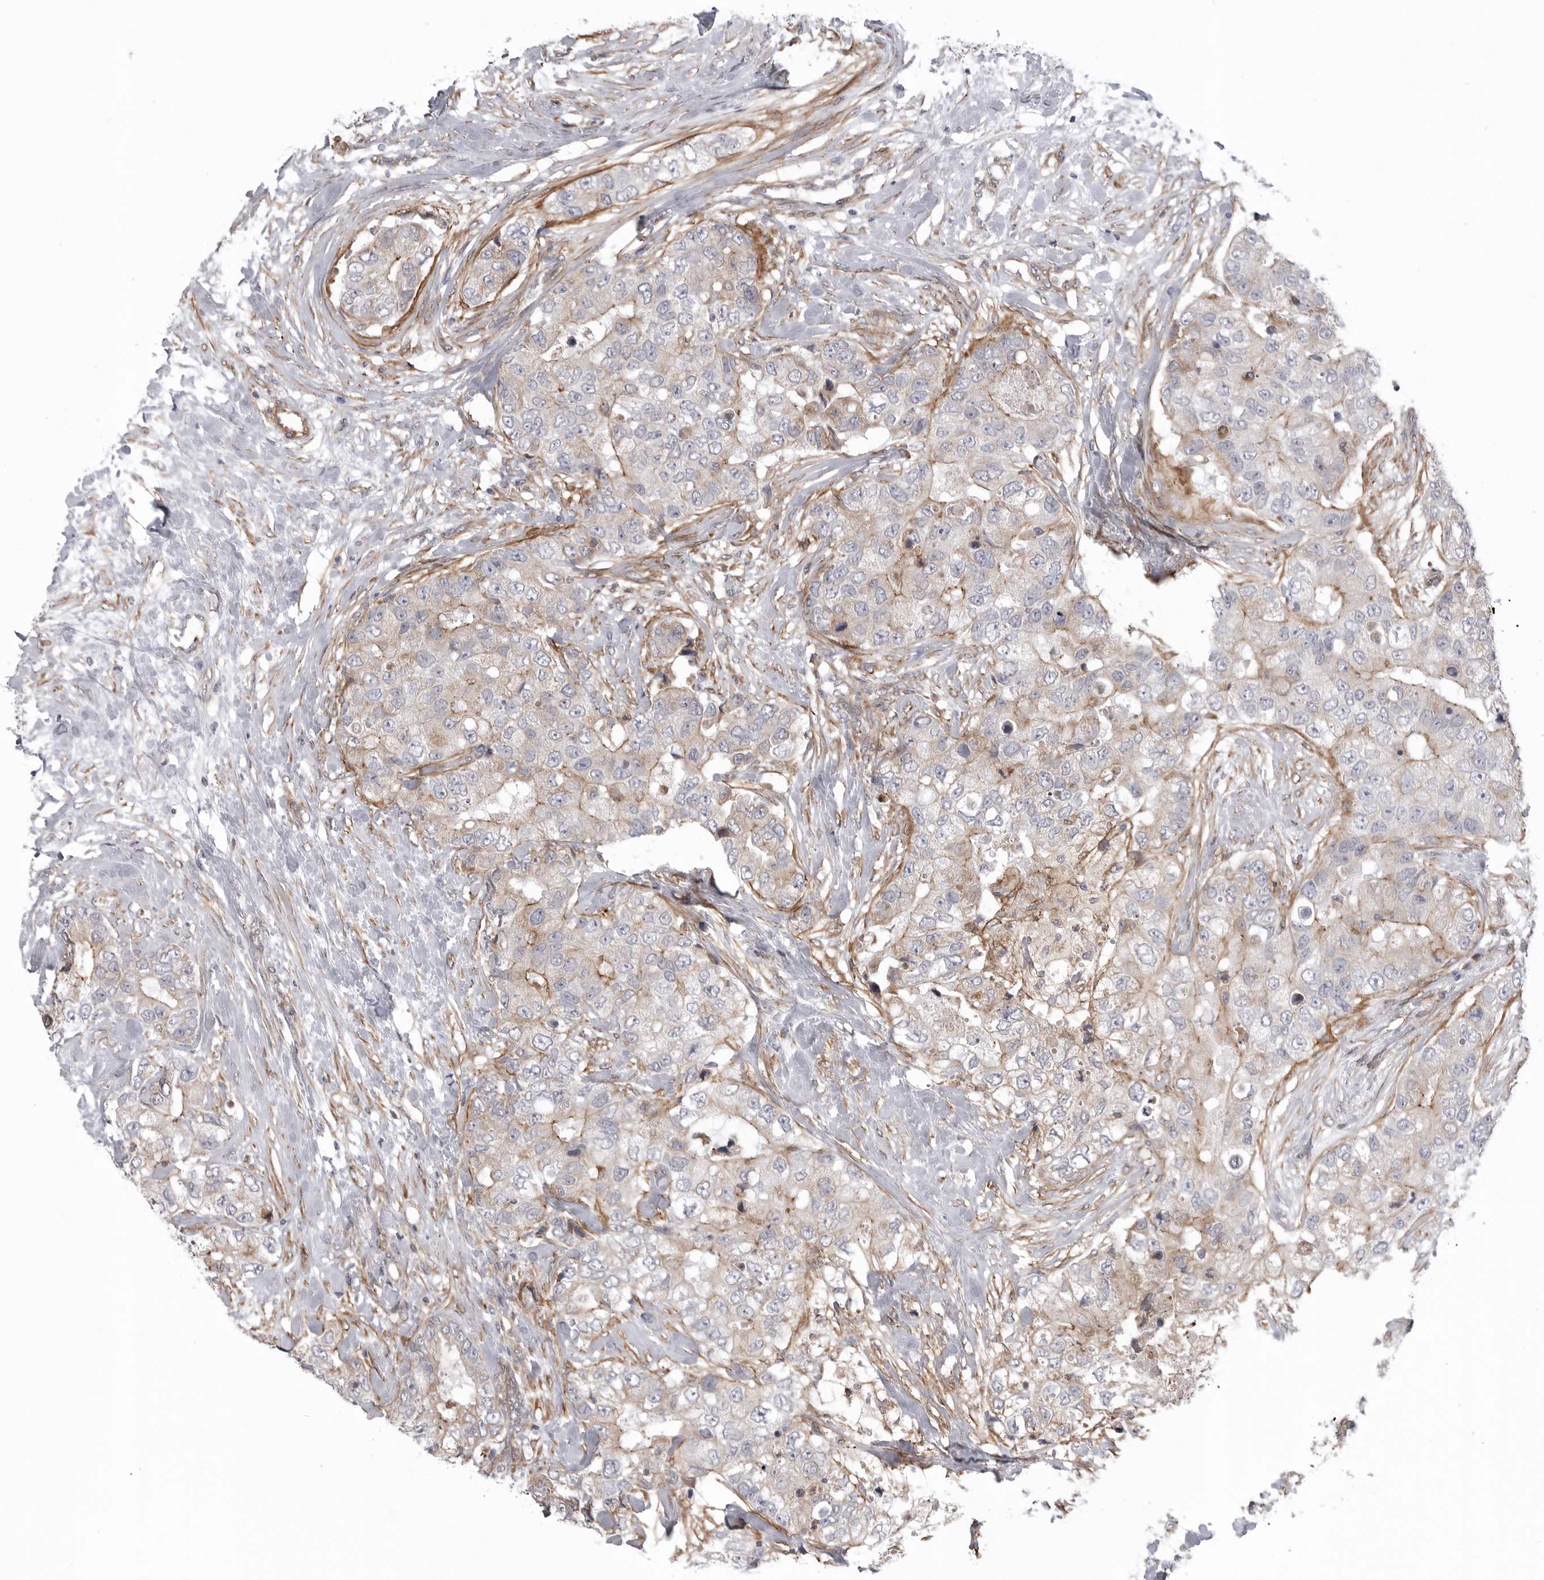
{"staining": {"intensity": "moderate", "quantity": "<25%", "location": "cytoplasmic/membranous"}, "tissue": "breast cancer", "cell_type": "Tumor cells", "image_type": "cancer", "snomed": [{"axis": "morphology", "description": "Duct carcinoma"}, {"axis": "topography", "description": "Breast"}], "caption": "Immunohistochemical staining of human invasive ductal carcinoma (breast) displays moderate cytoplasmic/membranous protein staining in approximately <25% of tumor cells. The staining was performed using DAB (3,3'-diaminobenzidine) to visualize the protein expression in brown, while the nuclei were stained in blue with hematoxylin (Magnification: 20x).", "gene": "SCP2", "patient": {"sex": "female", "age": 62}}